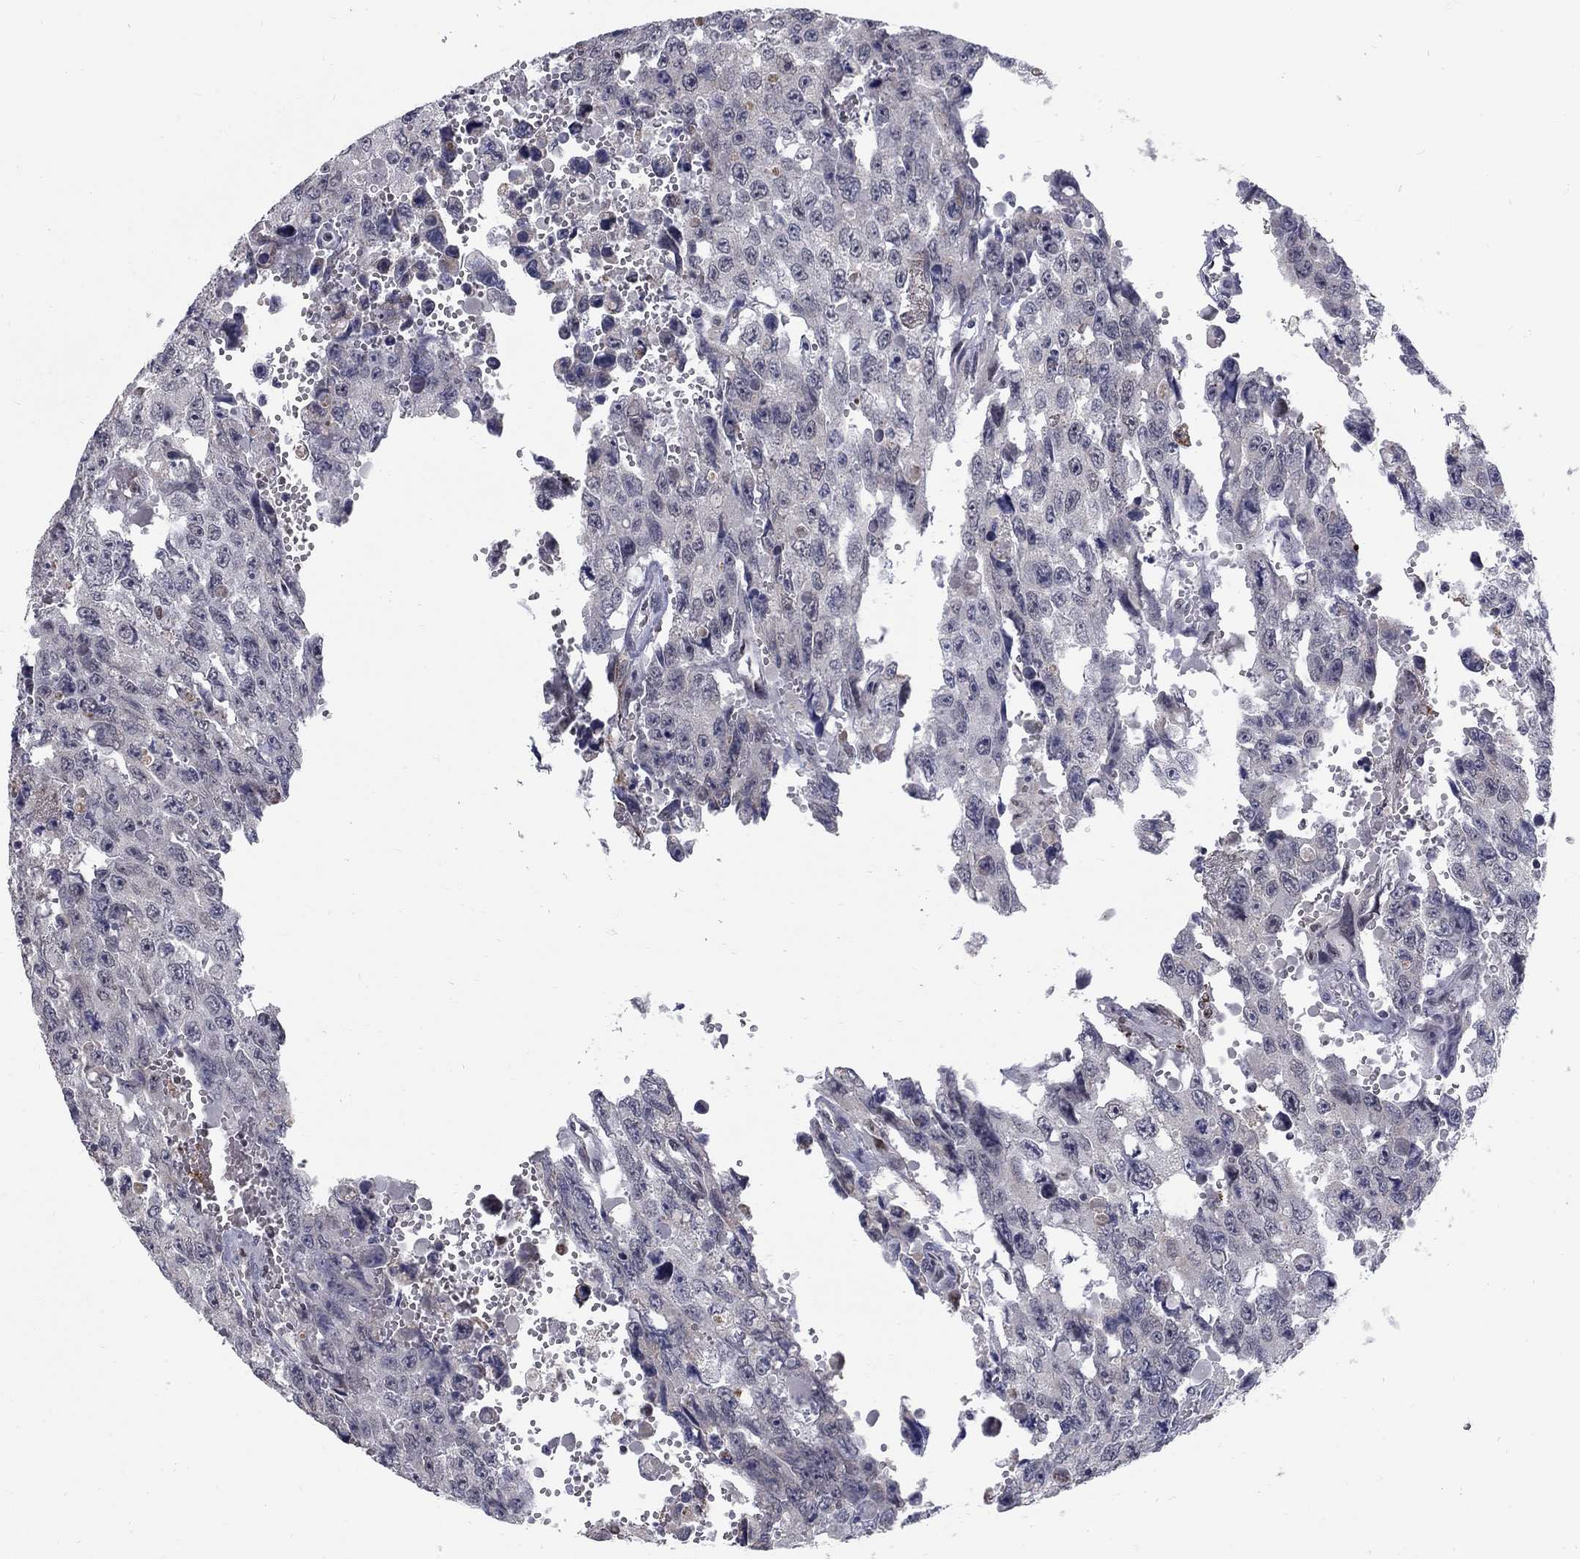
{"staining": {"intensity": "negative", "quantity": "none", "location": "none"}, "tissue": "testis cancer", "cell_type": "Tumor cells", "image_type": "cancer", "snomed": [{"axis": "morphology", "description": "Seminoma, NOS"}, {"axis": "topography", "description": "Testis"}], "caption": "There is no significant staining in tumor cells of seminoma (testis).", "gene": "GCFC2", "patient": {"sex": "male", "age": 26}}